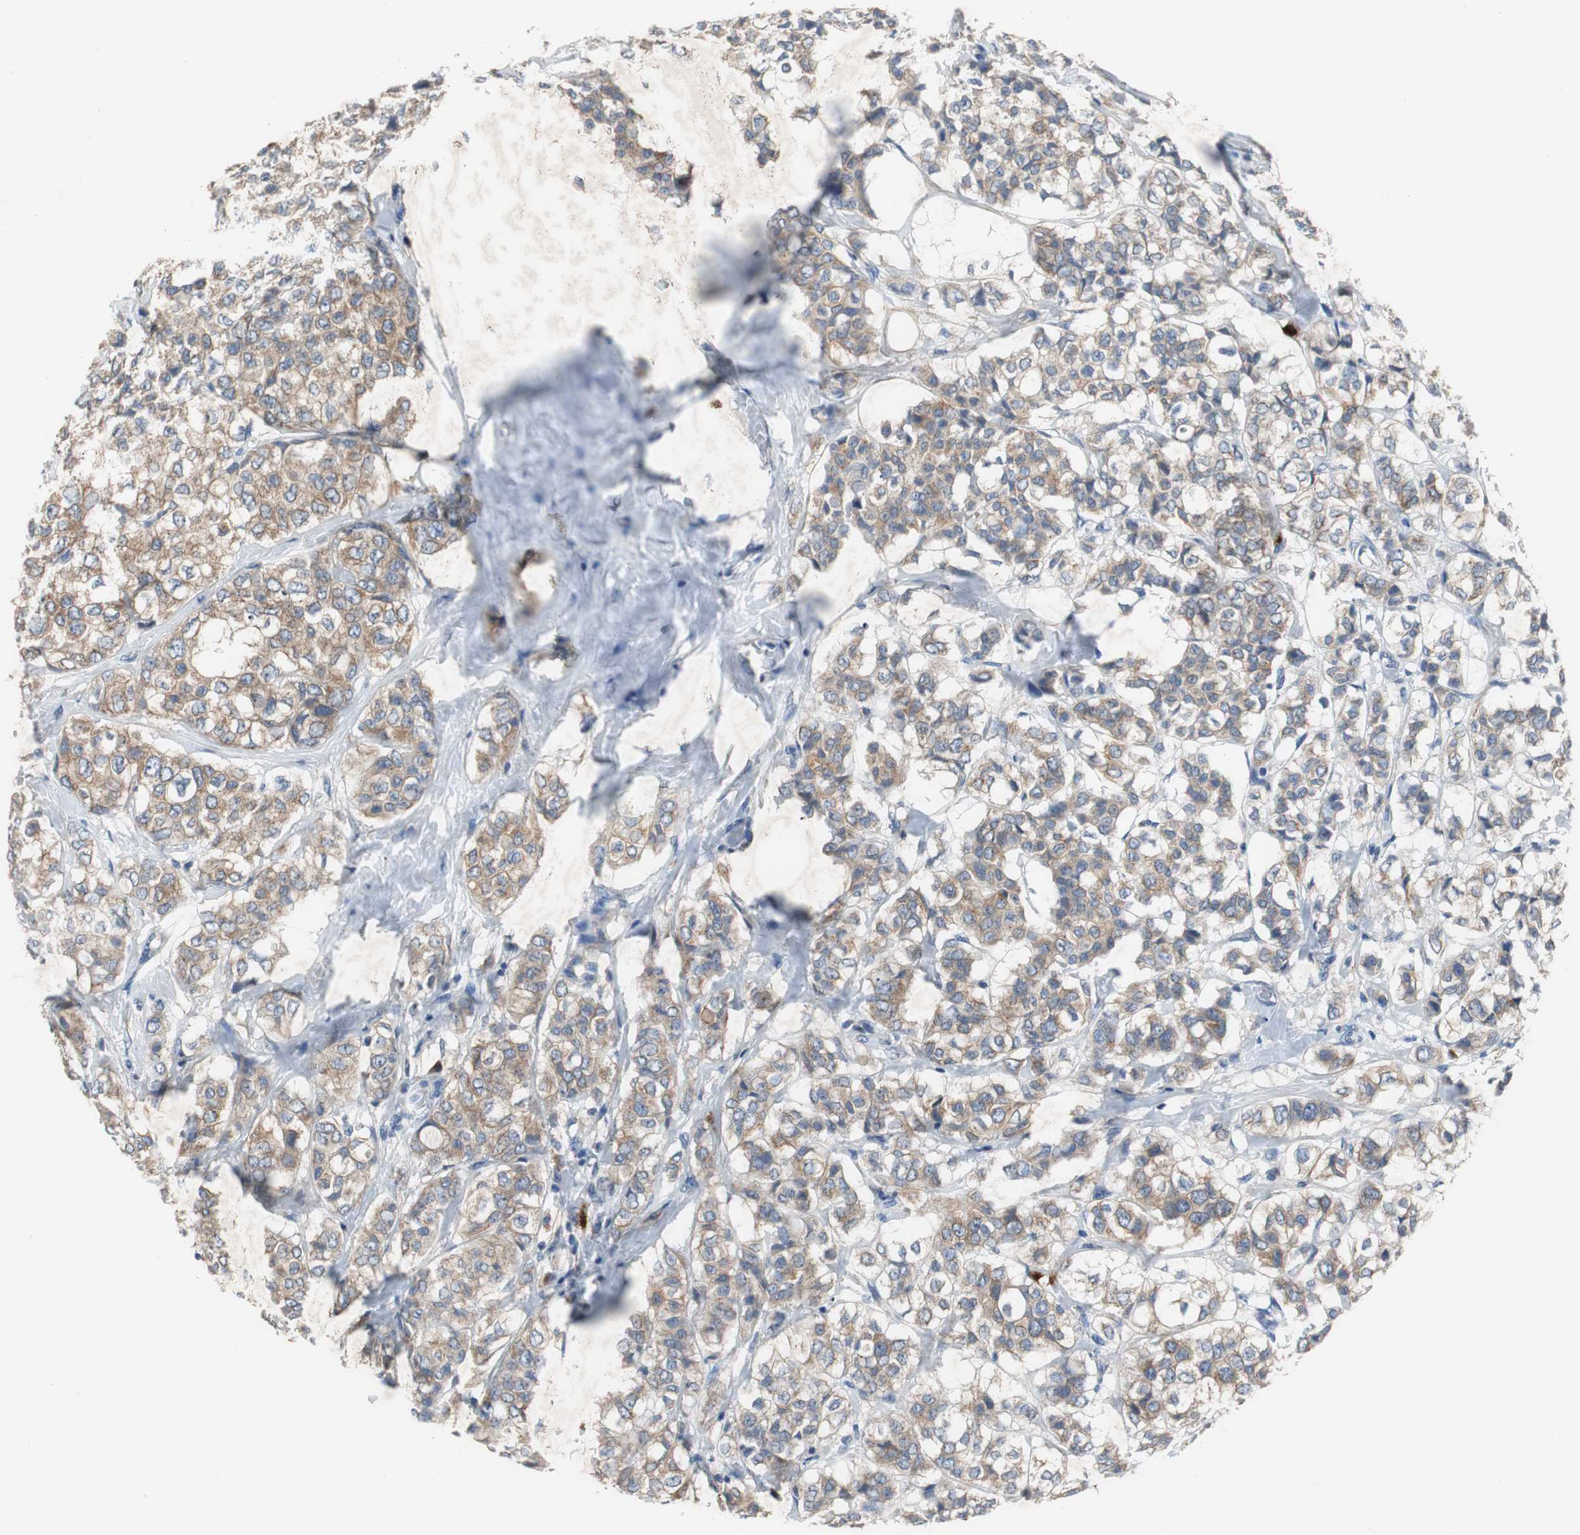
{"staining": {"intensity": "moderate", "quantity": ">75%", "location": "cytoplasmic/membranous"}, "tissue": "breast cancer", "cell_type": "Tumor cells", "image_type": "cancer", "snomed": [{"axis": "morphology", "description": "Lobular carcinoma"}, {"axis": "topography", "description": "Breast"}], "caption": "Approximately >75% of tumor cells in human breast lobular carcinoma show moderate cytoplasmic/membranous protein positivity as visualized by brown immunohistochemical staining.", "gene": "CALB2", "patient": {"sex": "female", "age": 60}}